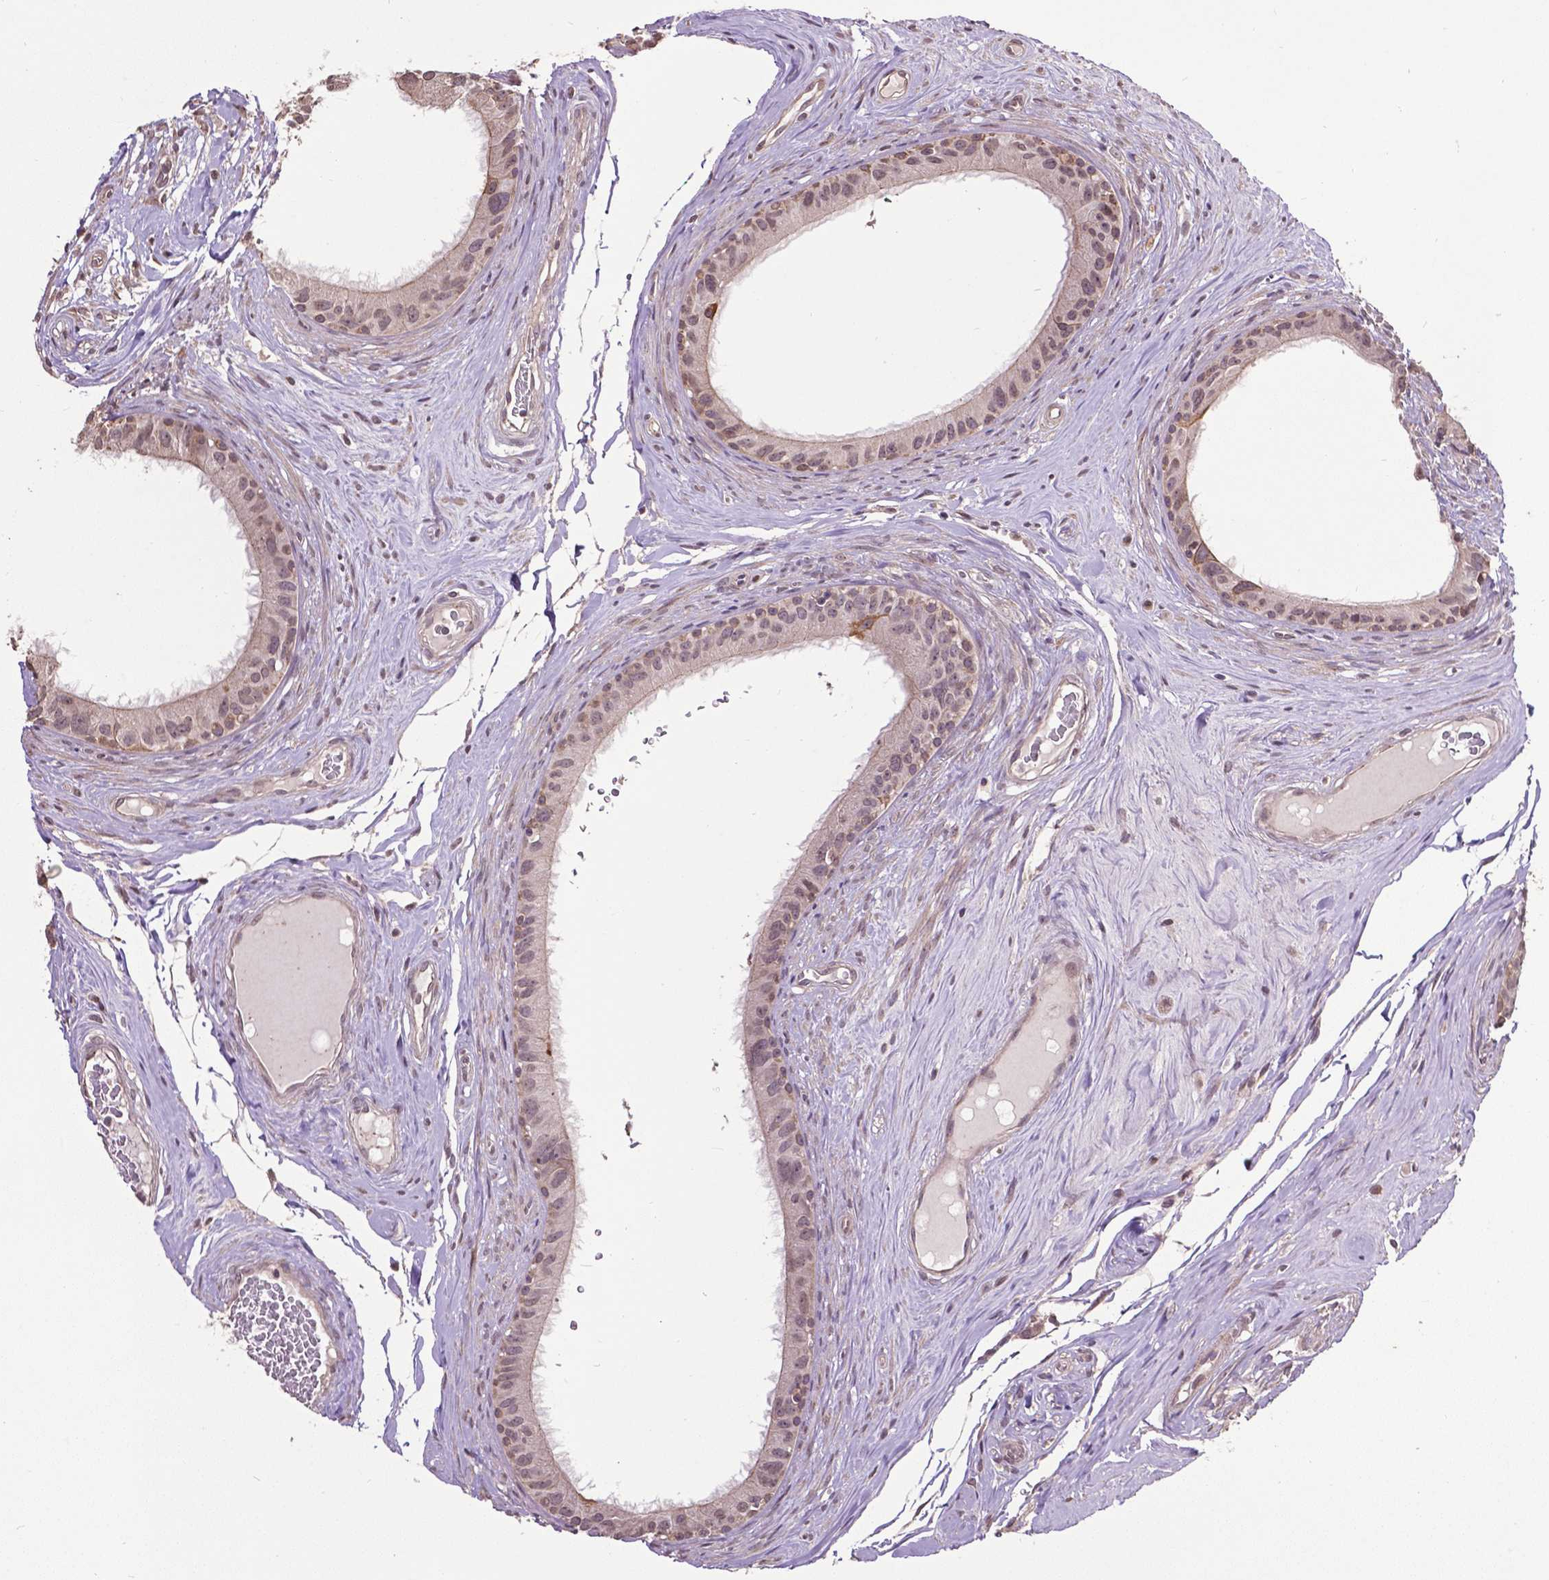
{"staining": {"intensity": "weak", "quantity": "<25%", "location": "cytoplasmic/membranous,nuclear"}, "tissue": "epididymis", "cell_type": "Glandular cells", "image_type": "normal", "snomed": [{"axis": "morphology", "description": "Normal tissue, NOS"}, {"axis": "topography", "description": "Epididymis"}], "caption": "Epididymis stained for a protein using immunohistochemistry shows no positivity glandular cells.", "gene": "GLRA2", "patient": {"sex": "male", "age": 59}}